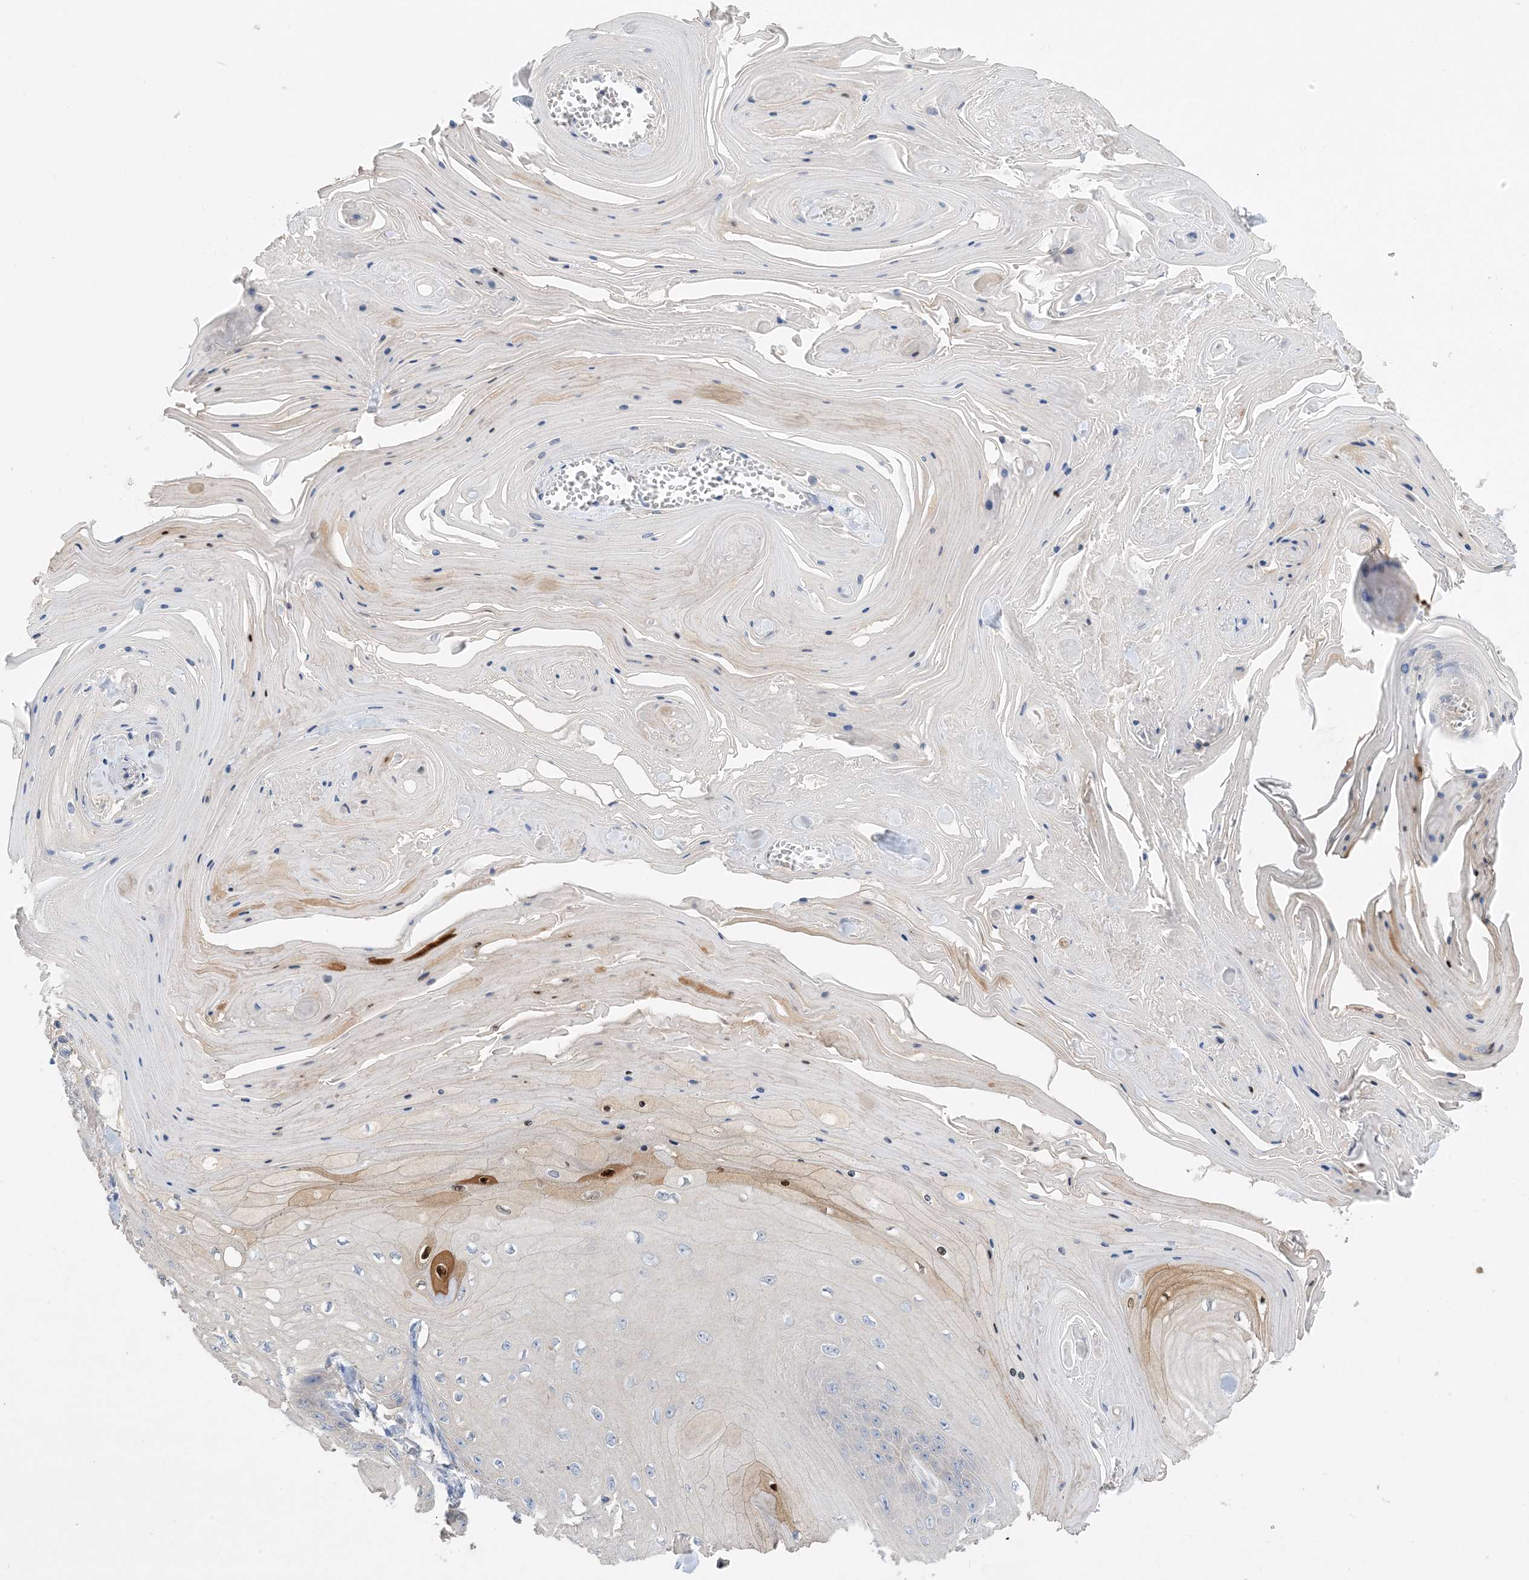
{"staining": {"intensity": "negative", "quantity": "none", "location": "none"}, "tissue": "skin cancer", "cell_type": "Tumor cells", "image_type": "cancer", "snomed": [{"axis": "morphology", "description": "Squamous cell carcinoma, NOS"}, {"axis": "topography", "description": "Skin"}], "caption": "Immunohistochemistry (IHC) histopathology image of neoplastic tissue: skin cancer stained with DAB (3,3'-diaminobenzidine) reveals no significant protein expression in tumor cells.", "gene": "KPRP", "patient": {"sex": "male", "age": 74}}